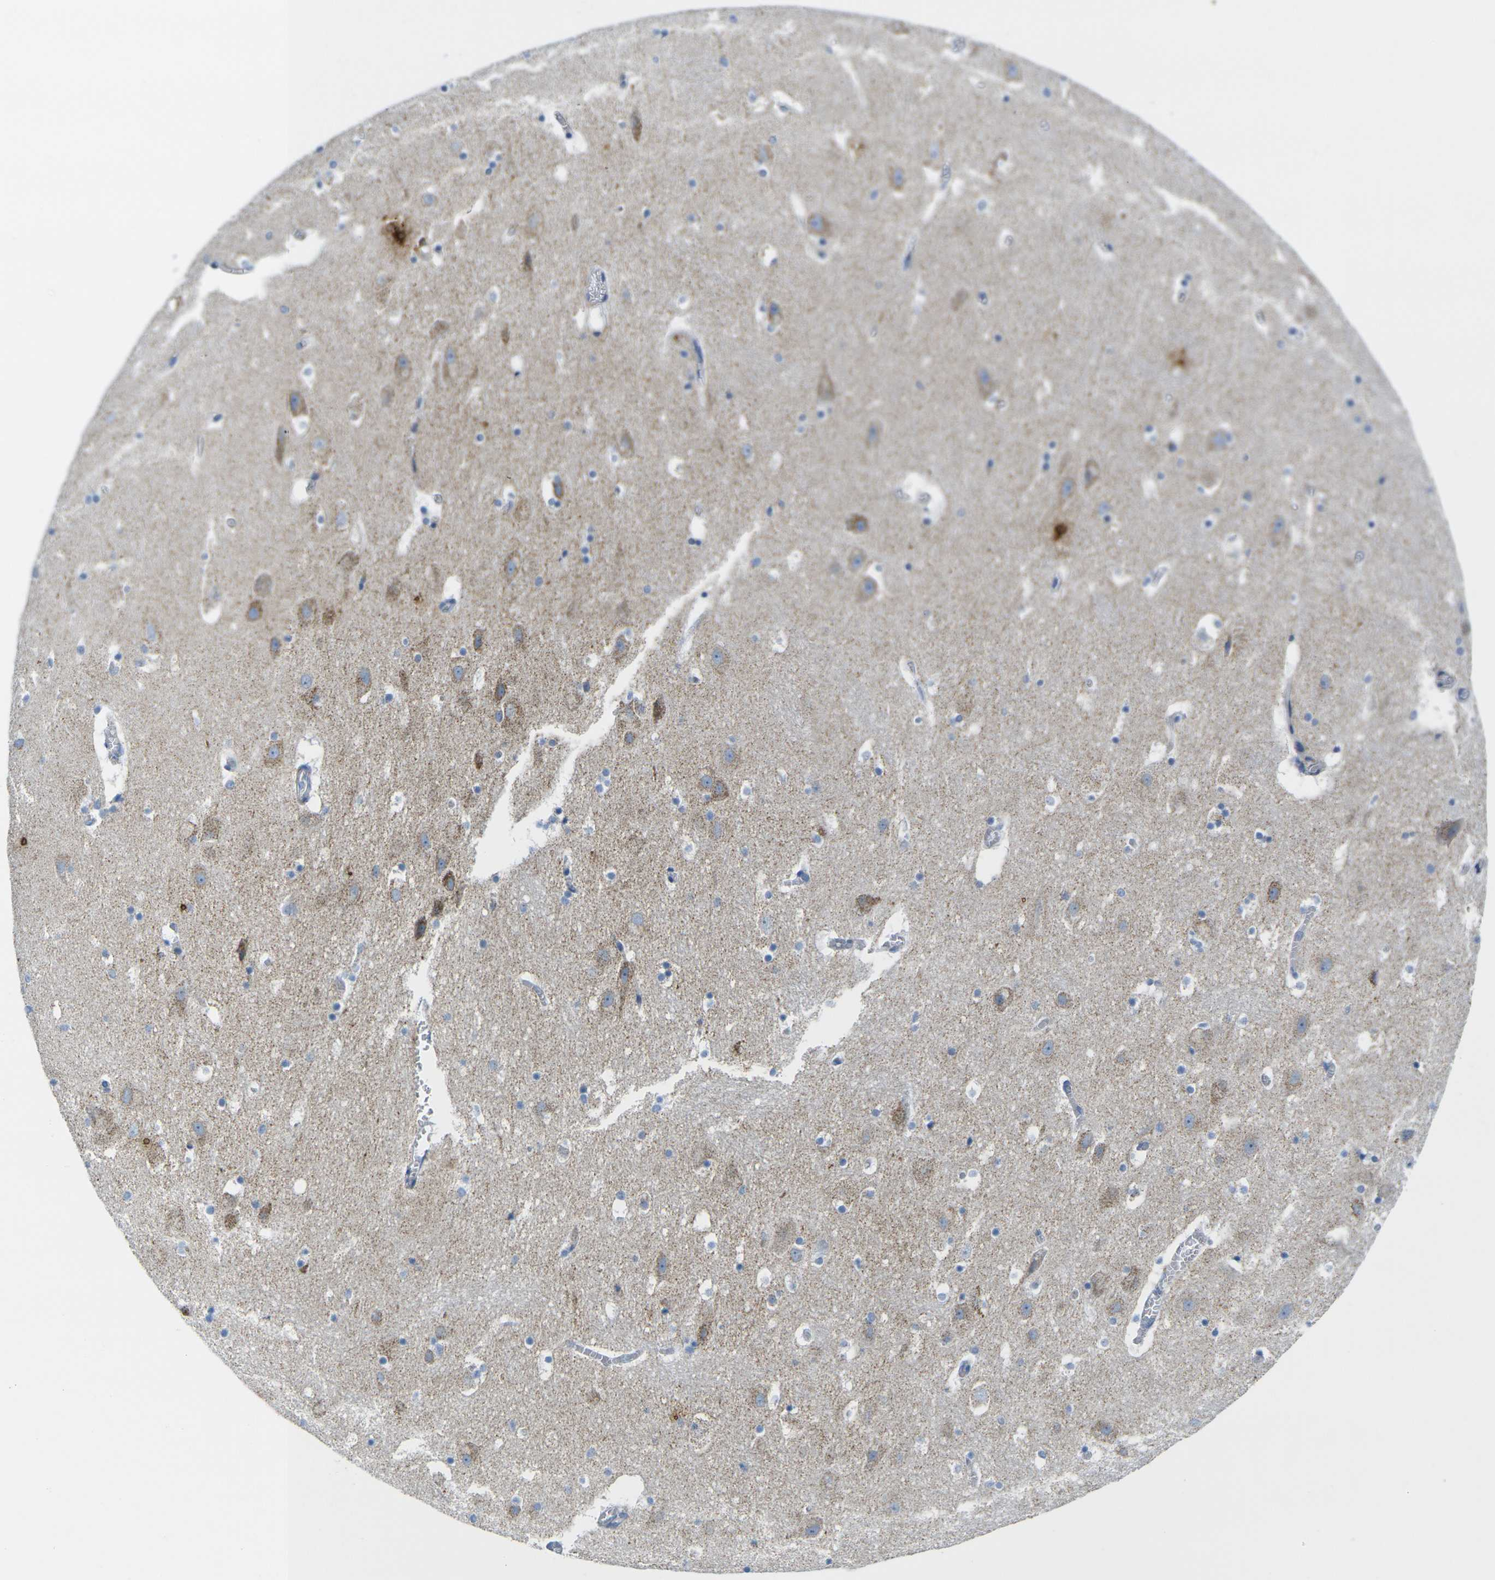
{"staining": {"intensity": "negative", "quantity": "none", "location": "none"}, "tissue": "hippocampus", "cell_type": "Glial cells", "image_type": "normal", "snomed": [{"axis": "morphology", "description": "Normal tissue, NOS"}, {"axis": "topography", "description": "Hippocampus"}], "caption": "This is an immunohistochemistry (IHC) photomicrograph of unremarkable hippocampus. There is no staining in glial cells.", "gene": "TMEM204", "patient": {"sex": "male", "age": 45}}